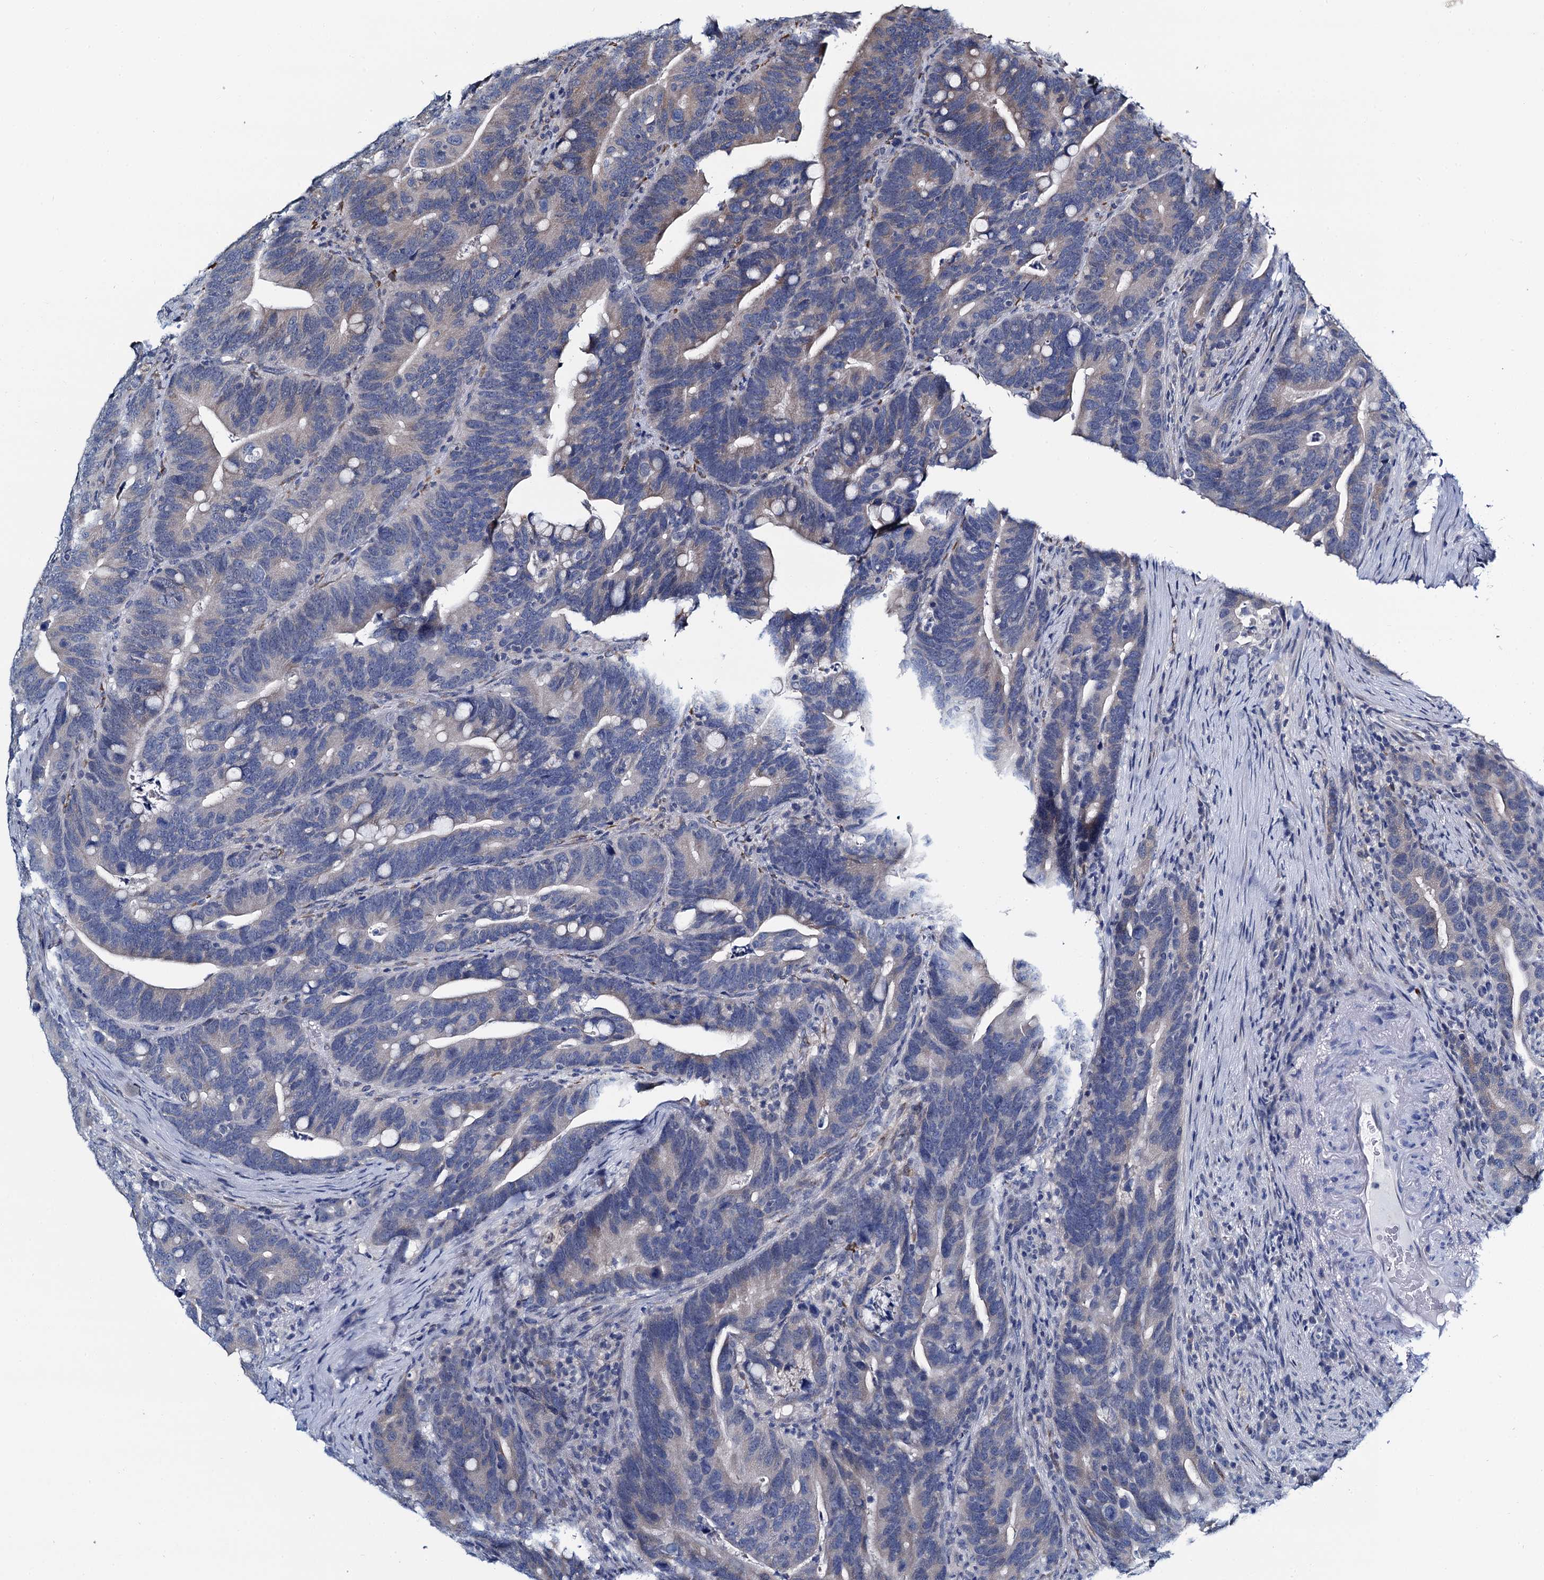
{"staining": {"intensity": "weak", "quantity": "<25%", "location": "cytoplasmic/membranous"}, "tissue": "colorectal cancer", "cell_type": "Tumor cells", "image_type": "cancer", "snomed": [{"axis": "morphology", "description": "Adenocarcinoma, NOS"}, {"axis": "topography", "description": "Colon"}], "caption": "Adenocarcinoma (colorectal) stained for a protein using immunohistochemistry (IHC) reveals no expression tumor cells.", "gene": "MIOX", "patient": {"sex": "female", "age": 66}}